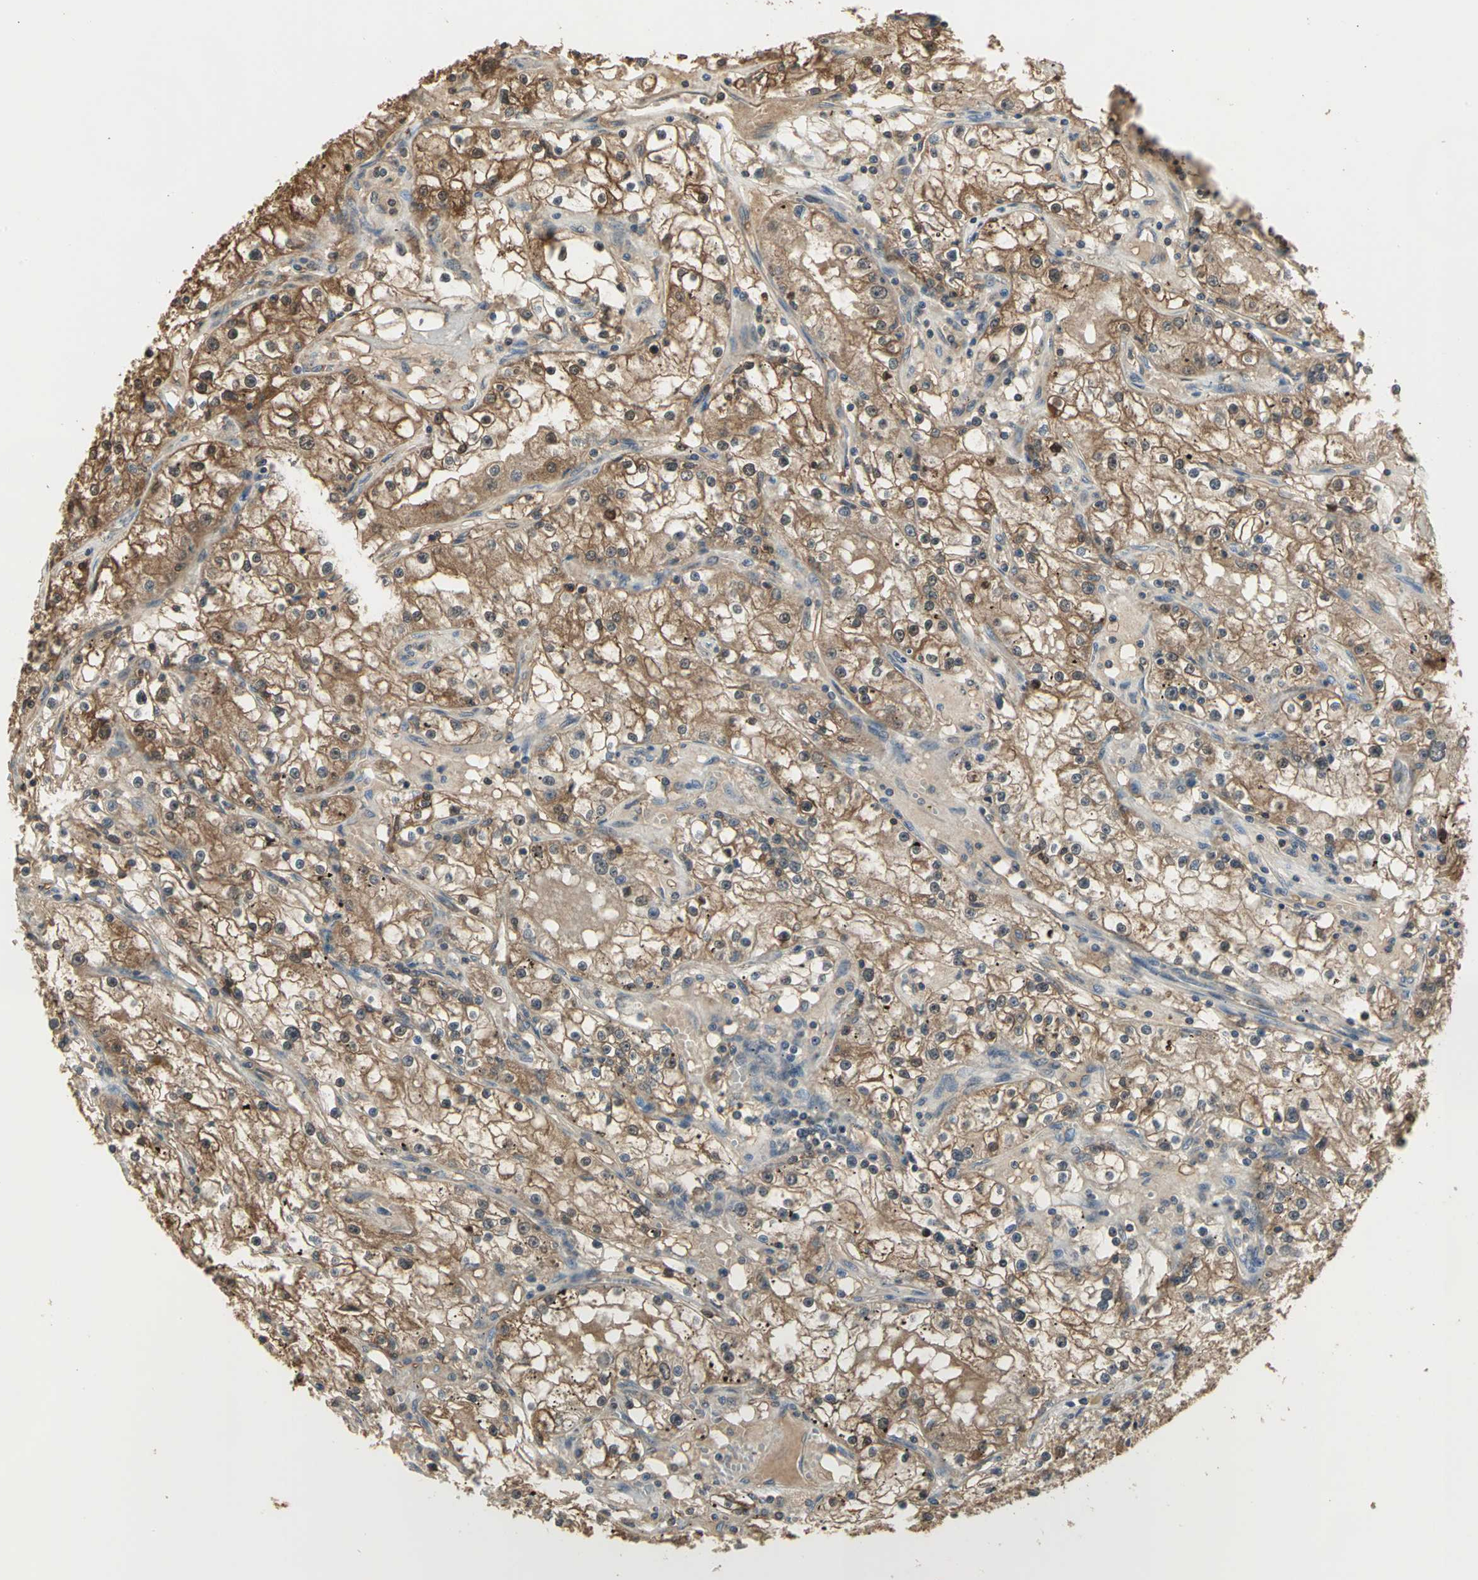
{"staining": {"intensity": "moderate", "quantity": ">75%", "location": "cytoplasmic/membranous"}, "tissue": "renal cancer", "cell_type": "Tumor cells", "image_type": "cancer", "snomed": [{"axis": "morphology", "description": "Adenocarcinoma, NOS"}, {"axis": "topography", "description": "Kidney"}], "caption": "High-magnification brightfield microscopy of renal cancer stained with DAB (brown) and counterstained with hematoxylin (blue). tumor cells exhibit moderate cytoplasmic/membranous positivity is identified in about>75% of cells.", "gene": "PARK7", "patient": {"sex": "male", "age": 56}}